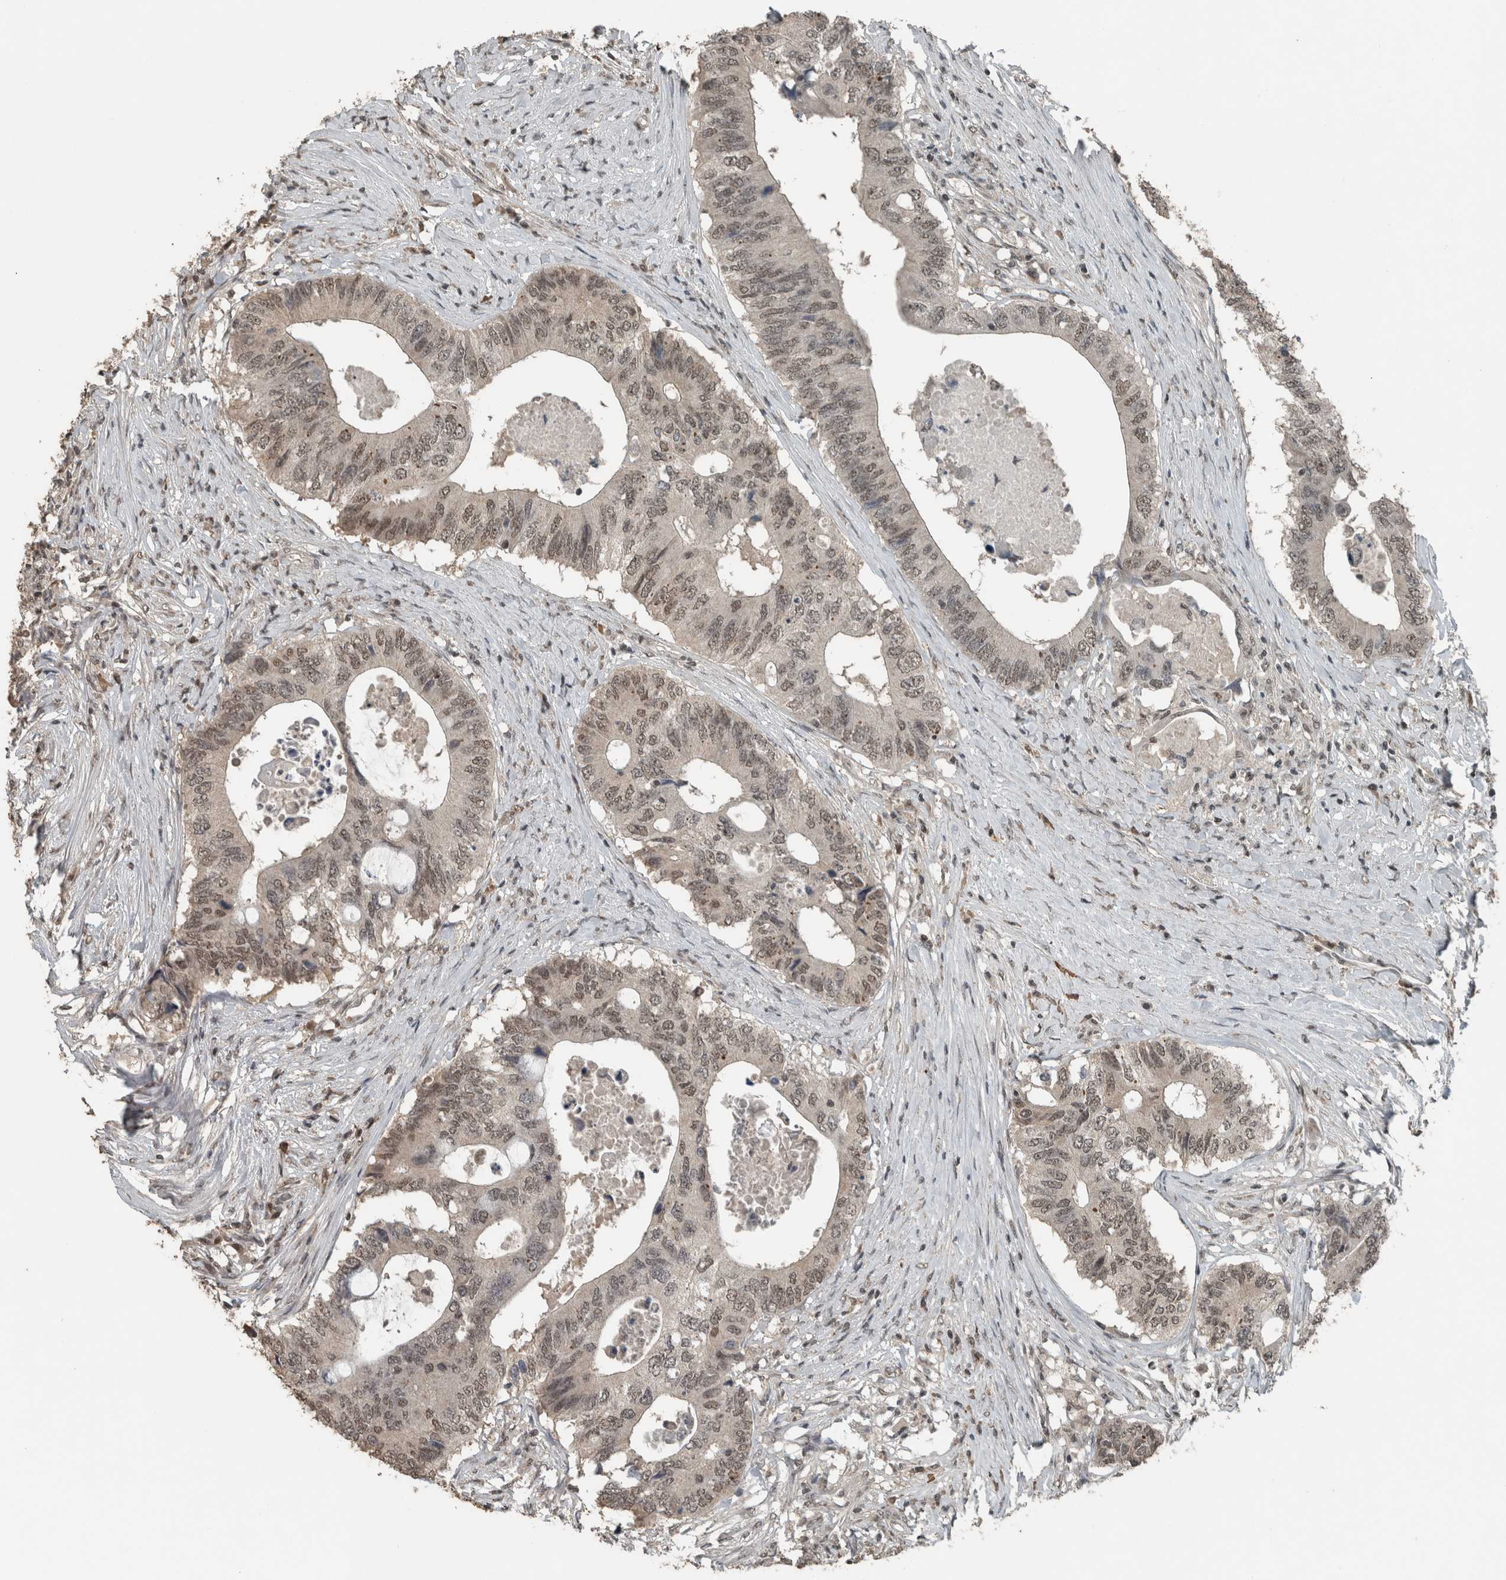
{"staining": {"intensity": "weak", "quantity": ">75%", "location": "nuclear"}, "tissue": "colorectal cancer", "cell_type": "Tumor cells", "image_type": "cancer", "snomed": [{"axis": "morphology", "description": "Adenocarcinoma, NOS"}, {"axis": "topography", "description": "Colon"}], "caption": "Human colorectal cancer stained with a protein marker demonstrates weak staining in tumor cells.", "gene": "ZNF24", "patient": {"sex": "male", "age": 71}}